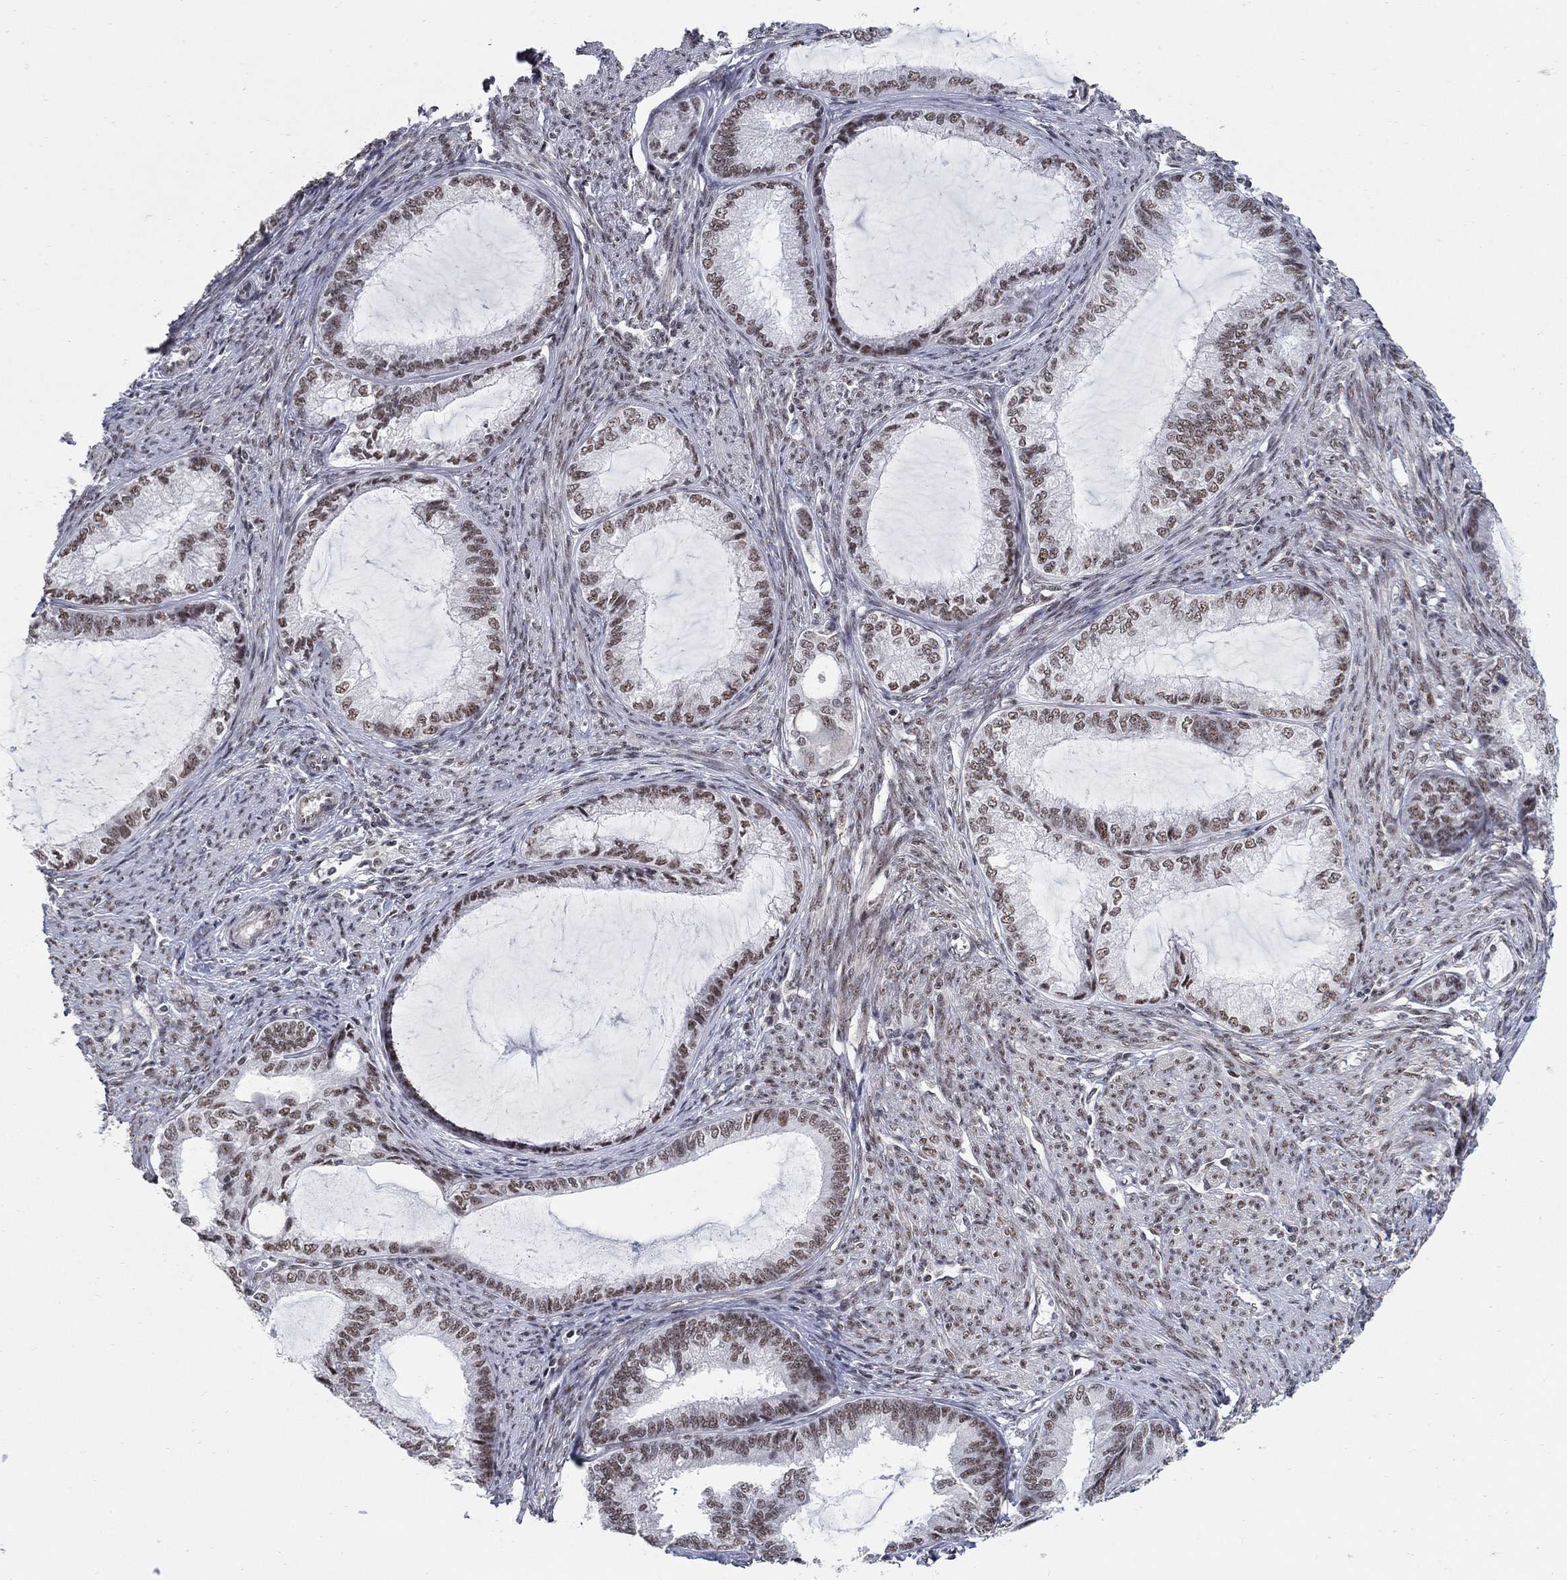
{"staining": {"intensity": "weak", "quantity": "25%-75%", "location": "nuclear"}, "tissue": "endometrial cancer", "cell_type": "Tumor cells", "image_type": "cancer", "snomed": [{"axis": "morphology", "description": "Adenocarcinoma, NOS"}, {"axis": "topography", "description": "Endometrium"}], "caption": "The micrograph exhibits immunohistochemical staining of adenocarcinoma (endometrial). There is weak nuclear expression is present in about 25%-75% of tumor cells.", "gene": "PNISR", "patient": {"sex": "female", "age": 86}}